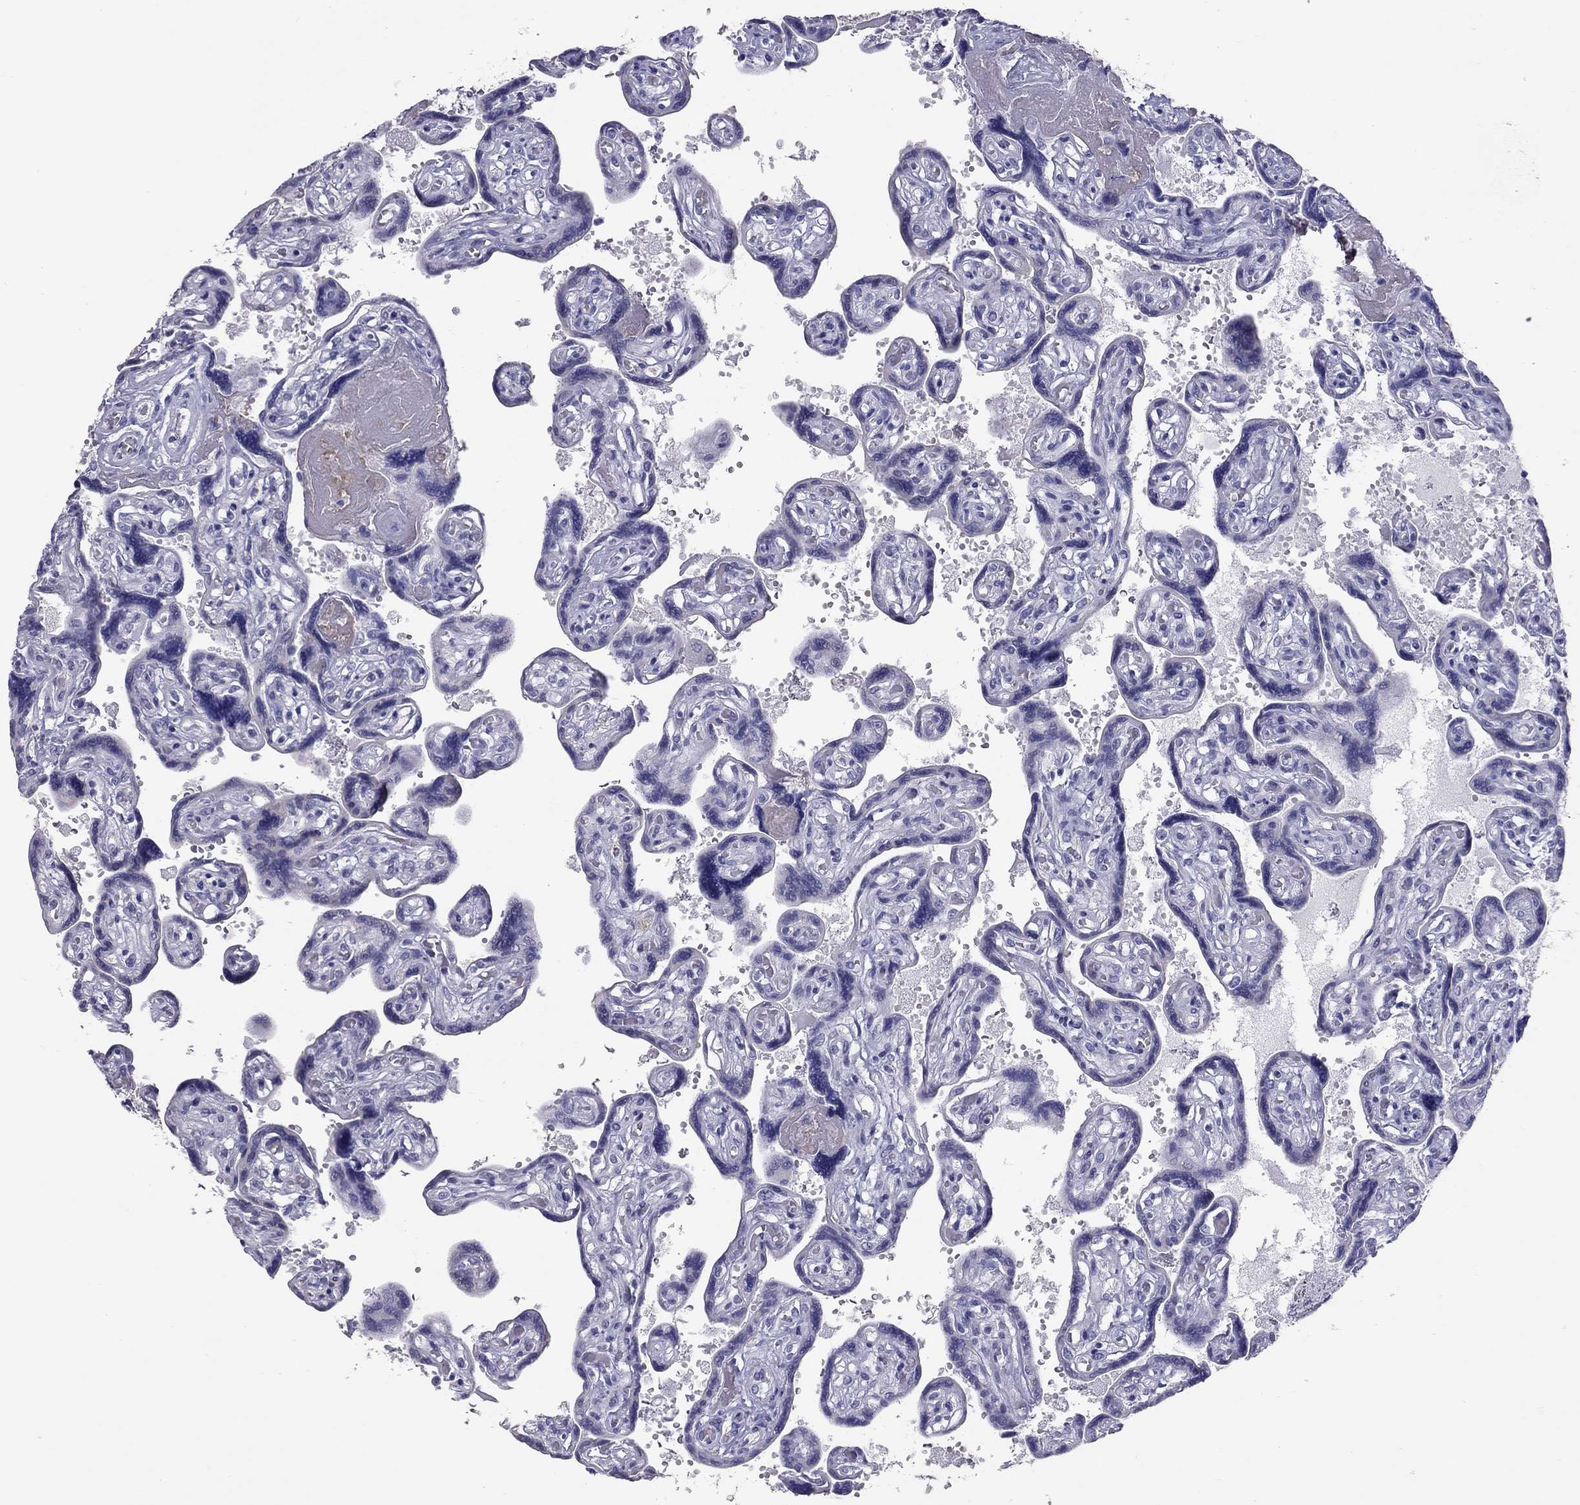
{"staining": {"intensity": "negative", "quantity": "none", "location": "none"}, "tissue": "placenta", "cell_type": "Decidual cells", "image_type": "normal", "snomed": [{"axis": "morphology", "description": "Normal tissue, NOS"}, {"axis": "topography", "description": "Placenta"}], "caption": "The image shows no significant positivity in decidual cells of placenta.", "gene": "IL17REL", "patient": {"sex": "female", "age": 32}}